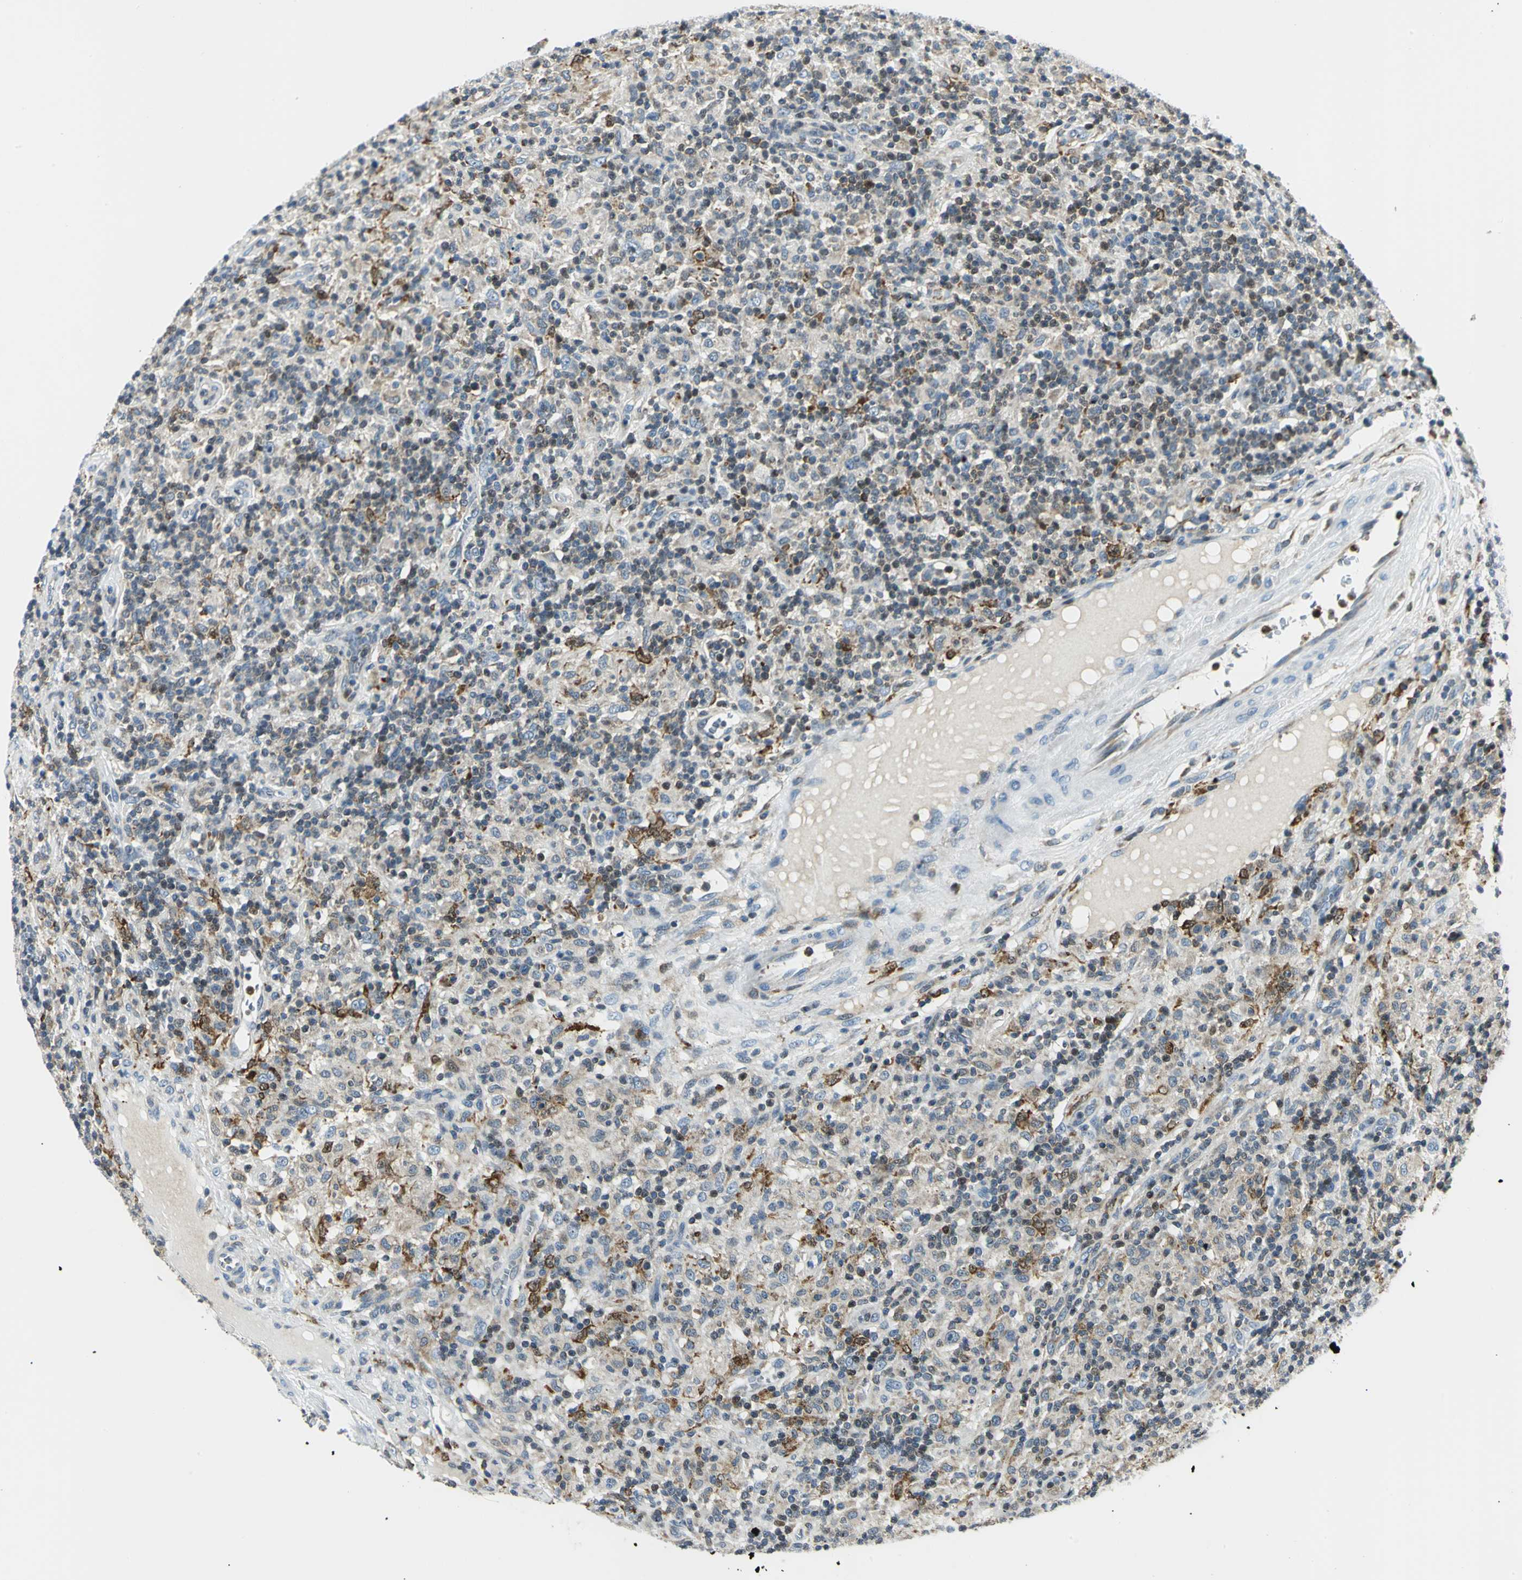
{"staining": {"intensity": "moderate", "quantity": "25%-75%", "location": "cytoplasmic/membranous"}, "tissue": "lymphoma", "cell_type": "Tumor cells", "image_type": "cancer", "snomed": [{"axis": "morphology", "description": "Hodgkin's disease, NOS"}, {"axis": "topography", "description": "Lymph node"}], "caption": "Immunohistochemical staining of Hodgkin's disease reveals moderate cytoplasmic/membranous protein expression in about 25%-75% of tumor cells.", "gene": "USP40", "patient": {"sex": "male", "age": 70}}